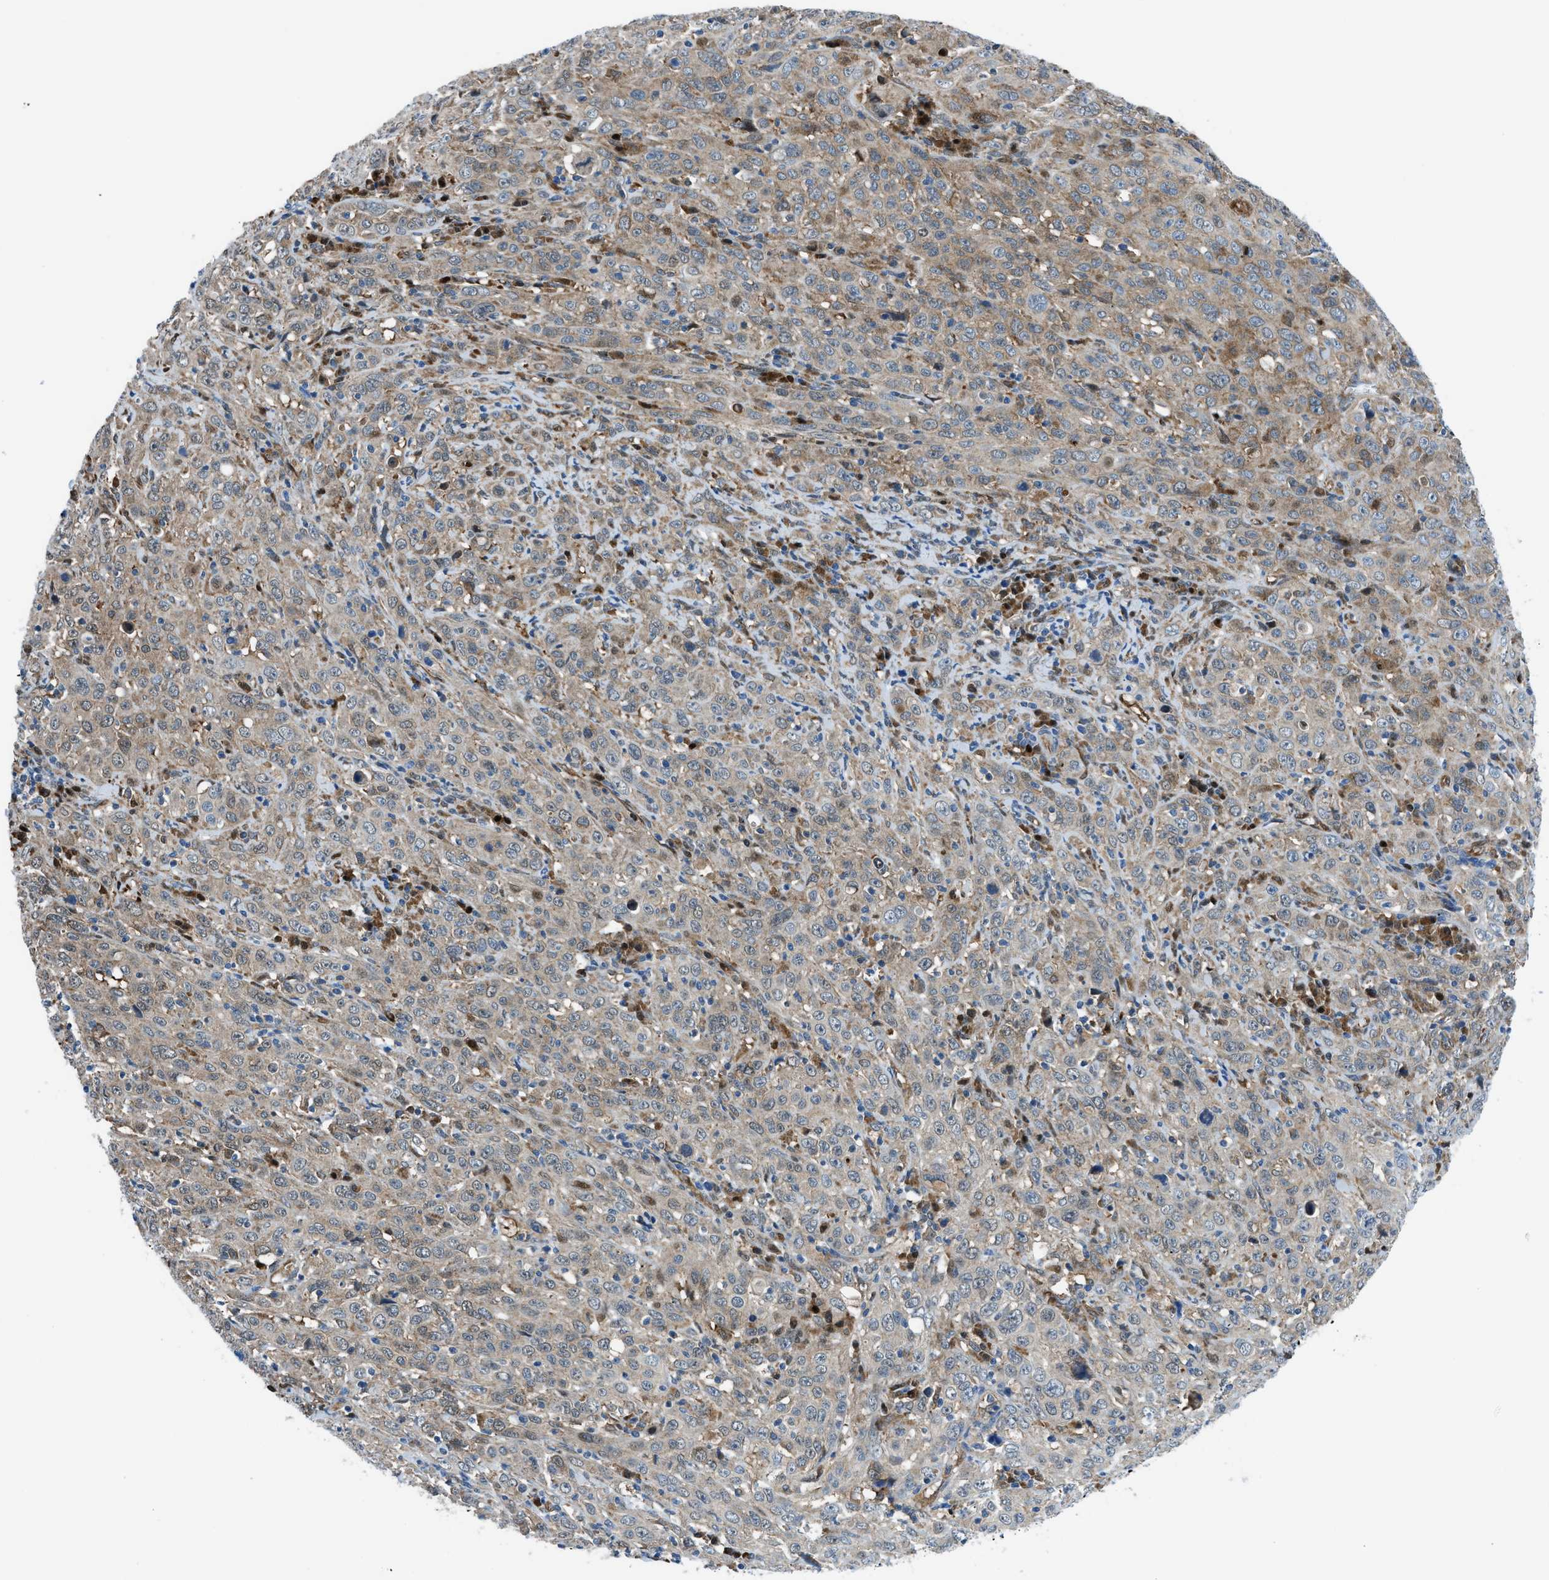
{"staining": {"intensity": "weak", "quantity": ">75%", "location": "cytoplasmic/membranous,nuclear"}, "tissue": "cervical cancer", "cell_type": "Tumor cells", "image_type": "cancer", "snomed": [{"axis": "morphology", "description": "Squamous cell carcinoma, NOS"}, {"axis": "topography", "description": "Cervix"}], "caption": "This is an image of immunohistochemistry (IHC) staining of cervical cancer (squamous cell carcinoma), which shows weak expression in the cytoplasmic/membranous and nuclear of tumor cells.", "gene": "YWHAE", "patient": {"sex": "female", "age": 46}}